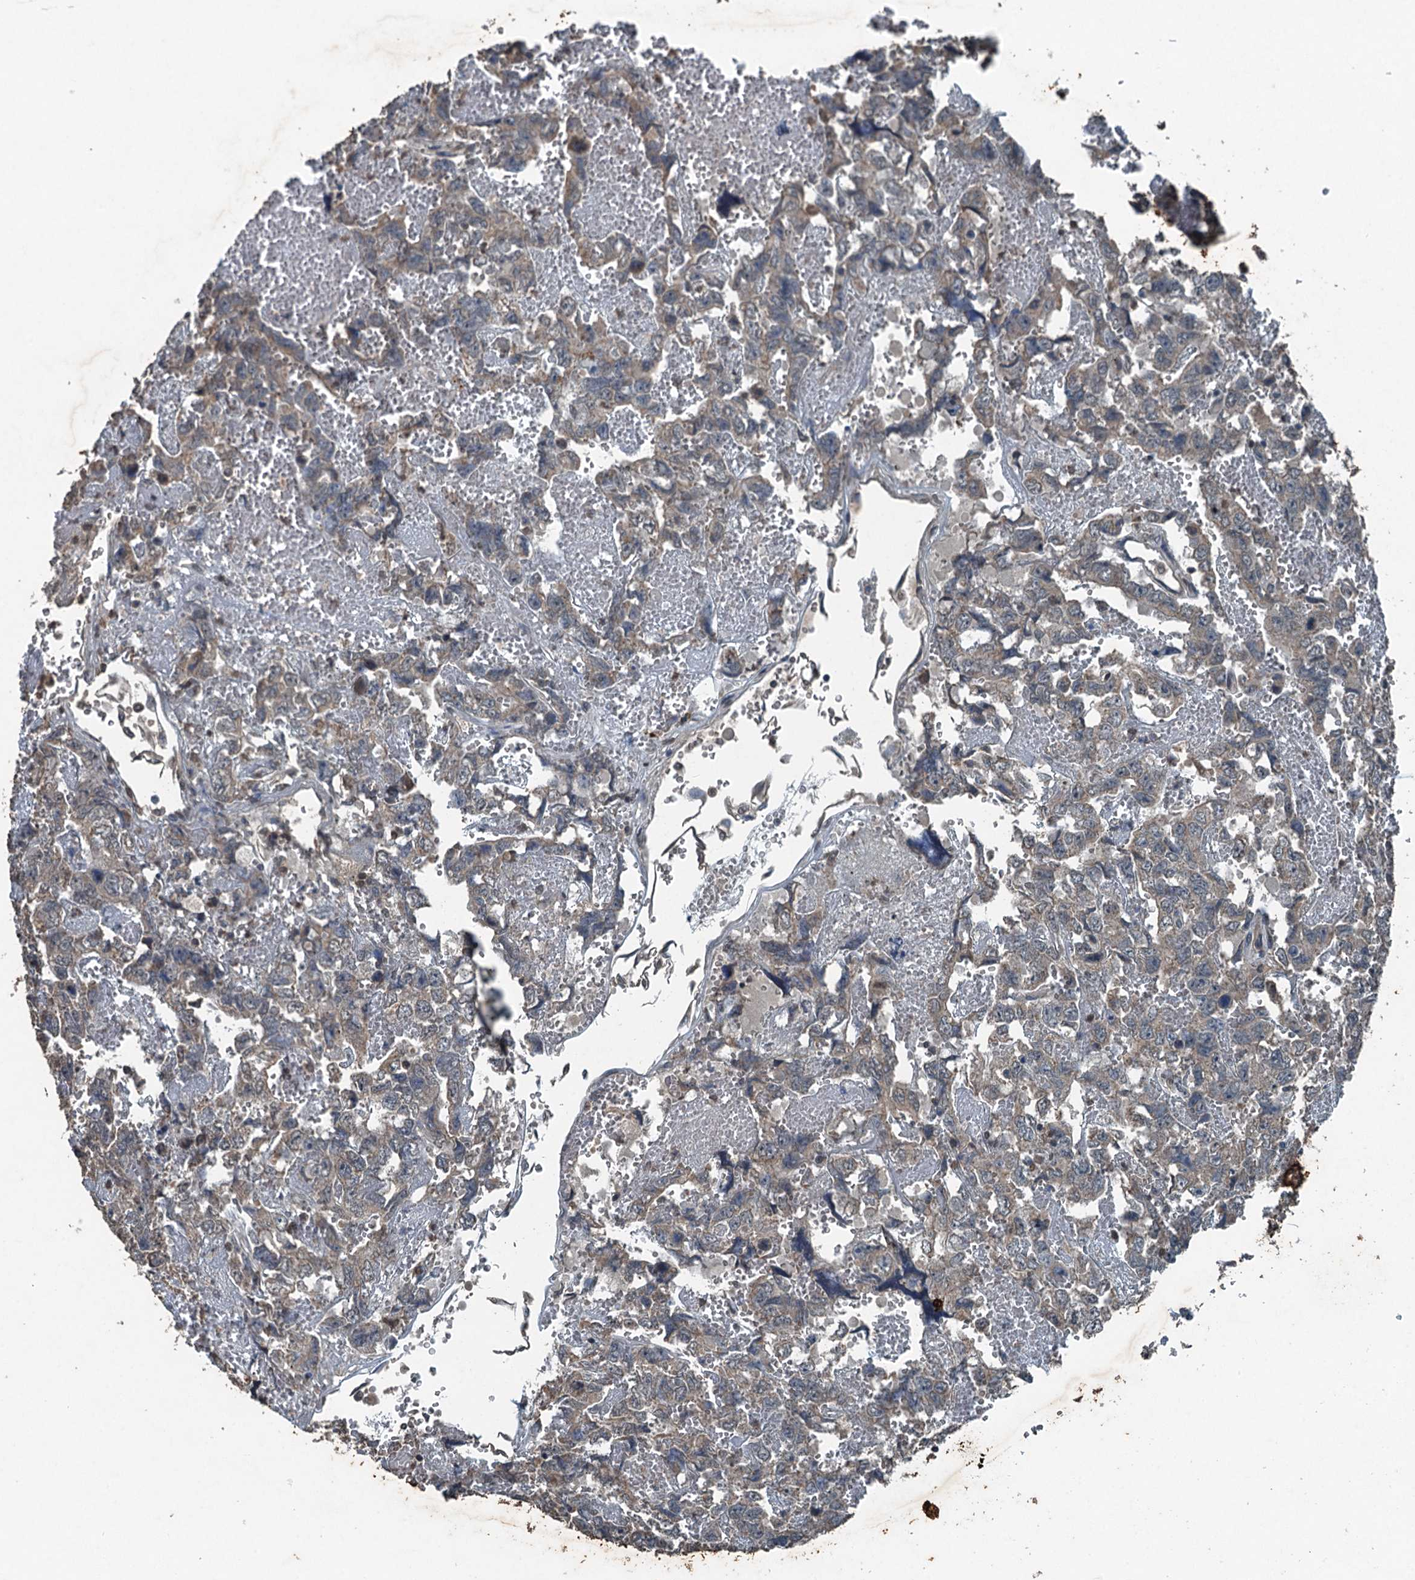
{"staining": {"intensity": "weak", "quantity": "<25%", "location": "cytoplasmic/membranous"}, "tissue": "testis cancer", "cell_type": "Tumor cells", "image_type": "cancer", "snomed": [{"axis": "morphology", "description": "Carcinoma, Embryonal, NOS"}, {"axis": "topography", "description": "Testis"}], "caption": "There is no significant positivity in tumor cells of testis cancer (embryonal carcinoma).", "gene": "TCTN1", "patient": {"sex": "male", "age": 45}}